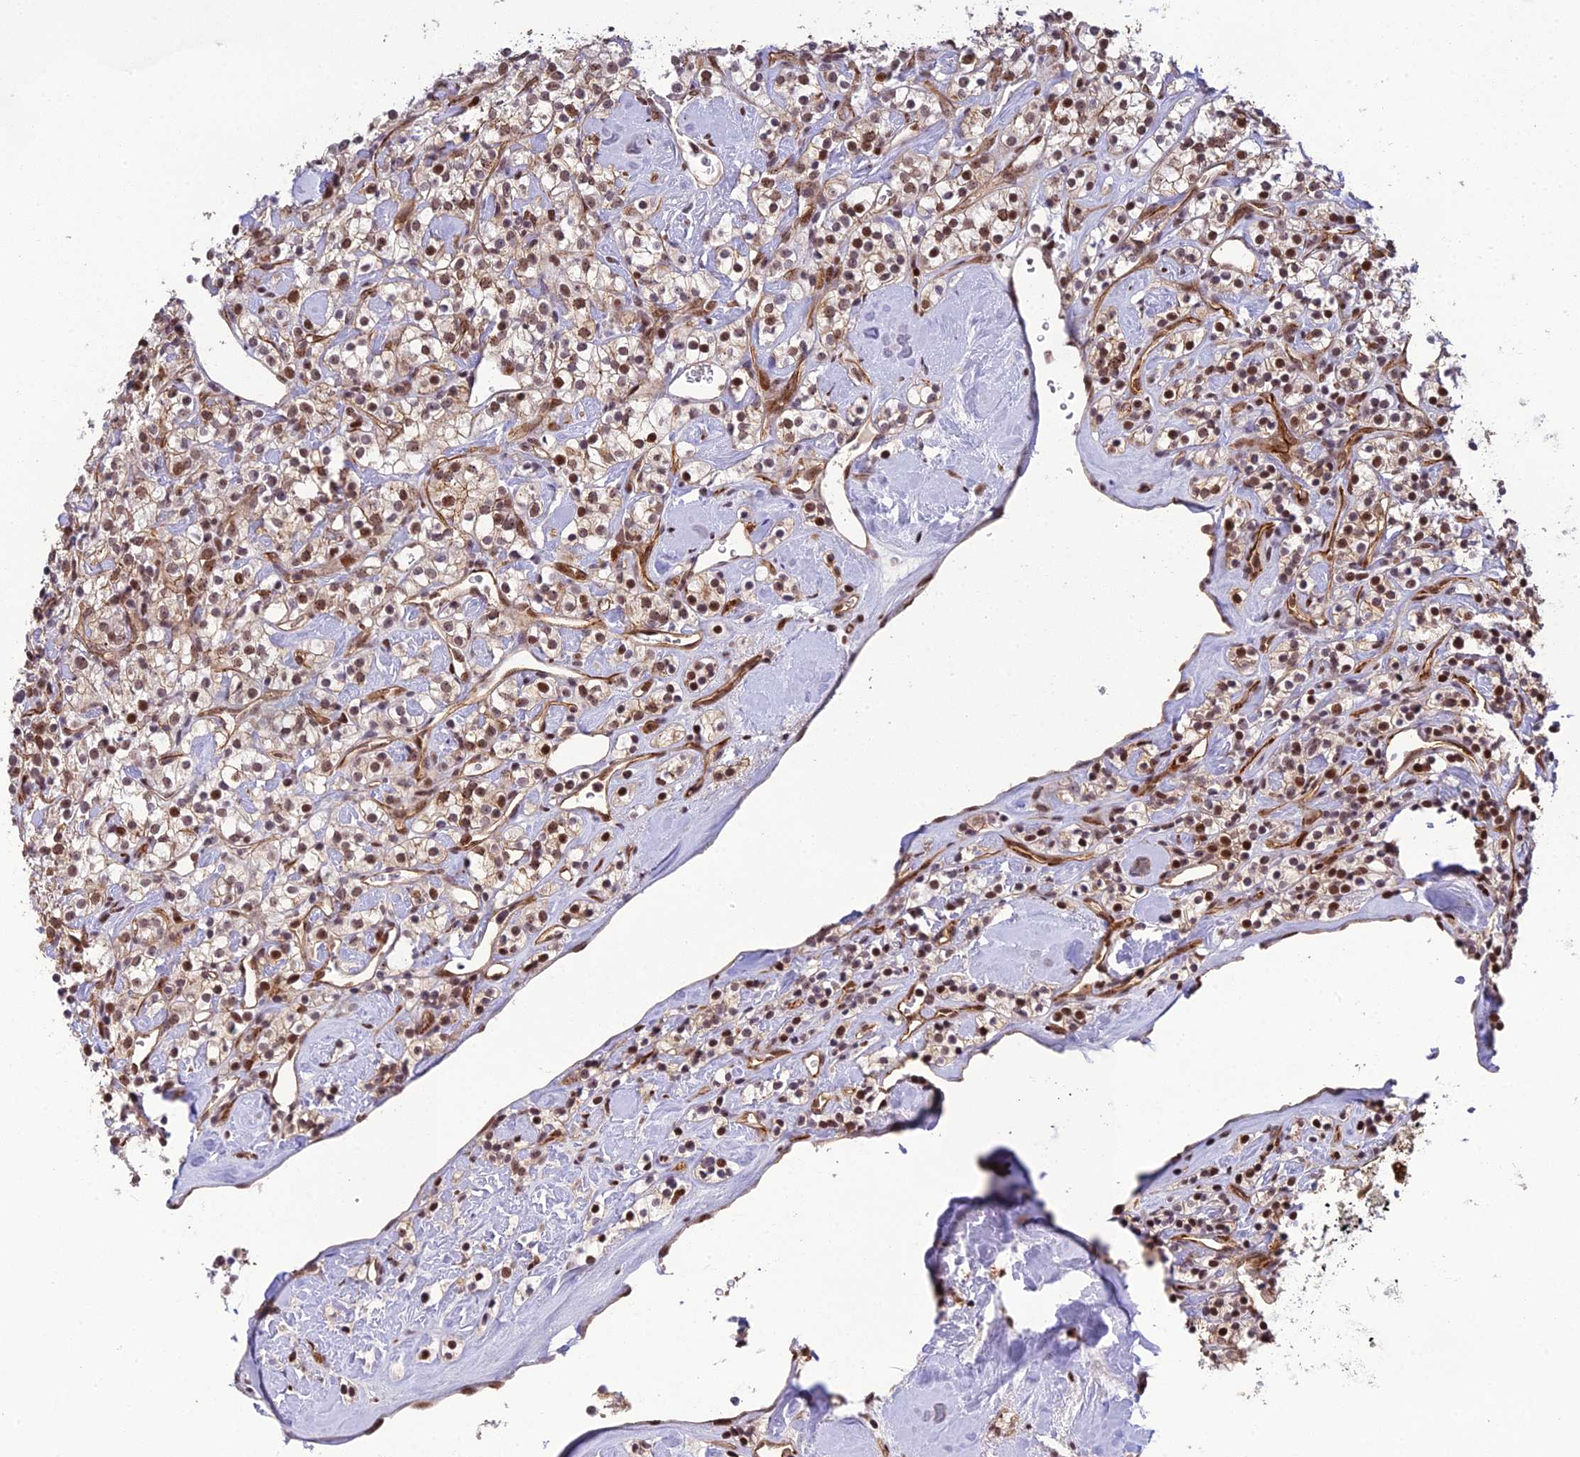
{"staining": {"intensity": "moderate", "quantity": ">75%", "location": "nuclear"}, "tissue": "renal cancer", "cell_type": "Tumor cells", "image_type": "cancer", "snomed": [{"axis": "morphology", "description": "Adenocarcinoma, NOS"}, {"axis": "topography", "description": "Kidney"}], "caption": "Protein staining by immunohistochemistry (IHC) demonstrates moderate nuclear staining in approximately >75% of tumor cells in renal cancer.", "gene": "RANBP3", "patient": {"sex": "male", "age": 77}}